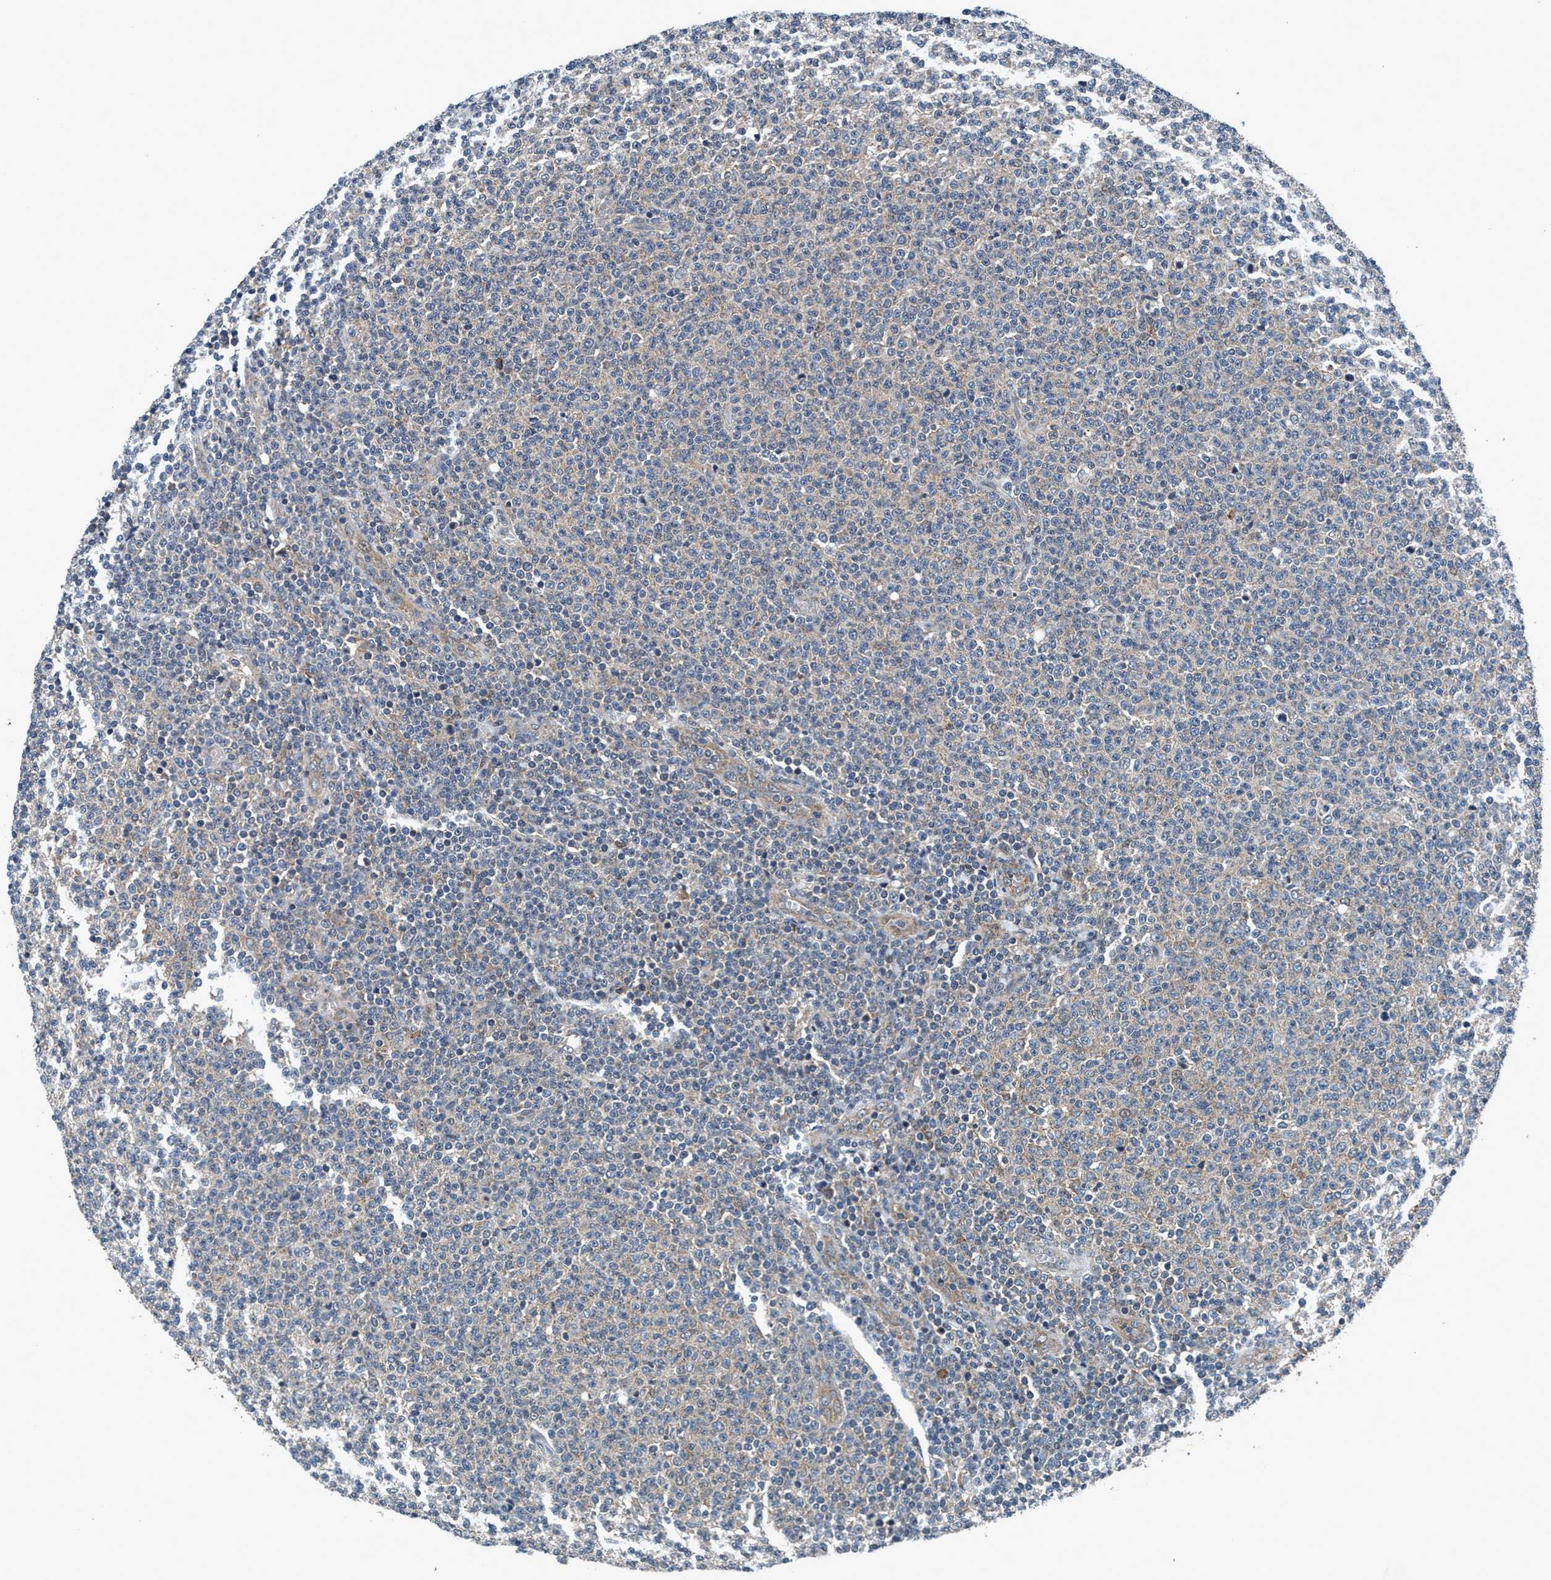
{"staining": {"intensity": "weak", "quantity": "<25%", "location": "cytoplasmic/membranous"}, "tissue": "lymphoma", "cell_type": "Tumor cells", "image_type": "cancer", "snomed": [{"axis": "morphology", "description": "Malignant lymphoma, non-Hodgkin's type, Low grade"}, {"axis": "topography", "description": "Lymph node"}], "caption": "Immunohistochemical staining of malignant lymphoma, non-Hodgkin's type (low-grade) displays no significant expression in tumor cells.", "gene": "AKT1S1", "patient": {"sex": "male", "age": 66}}